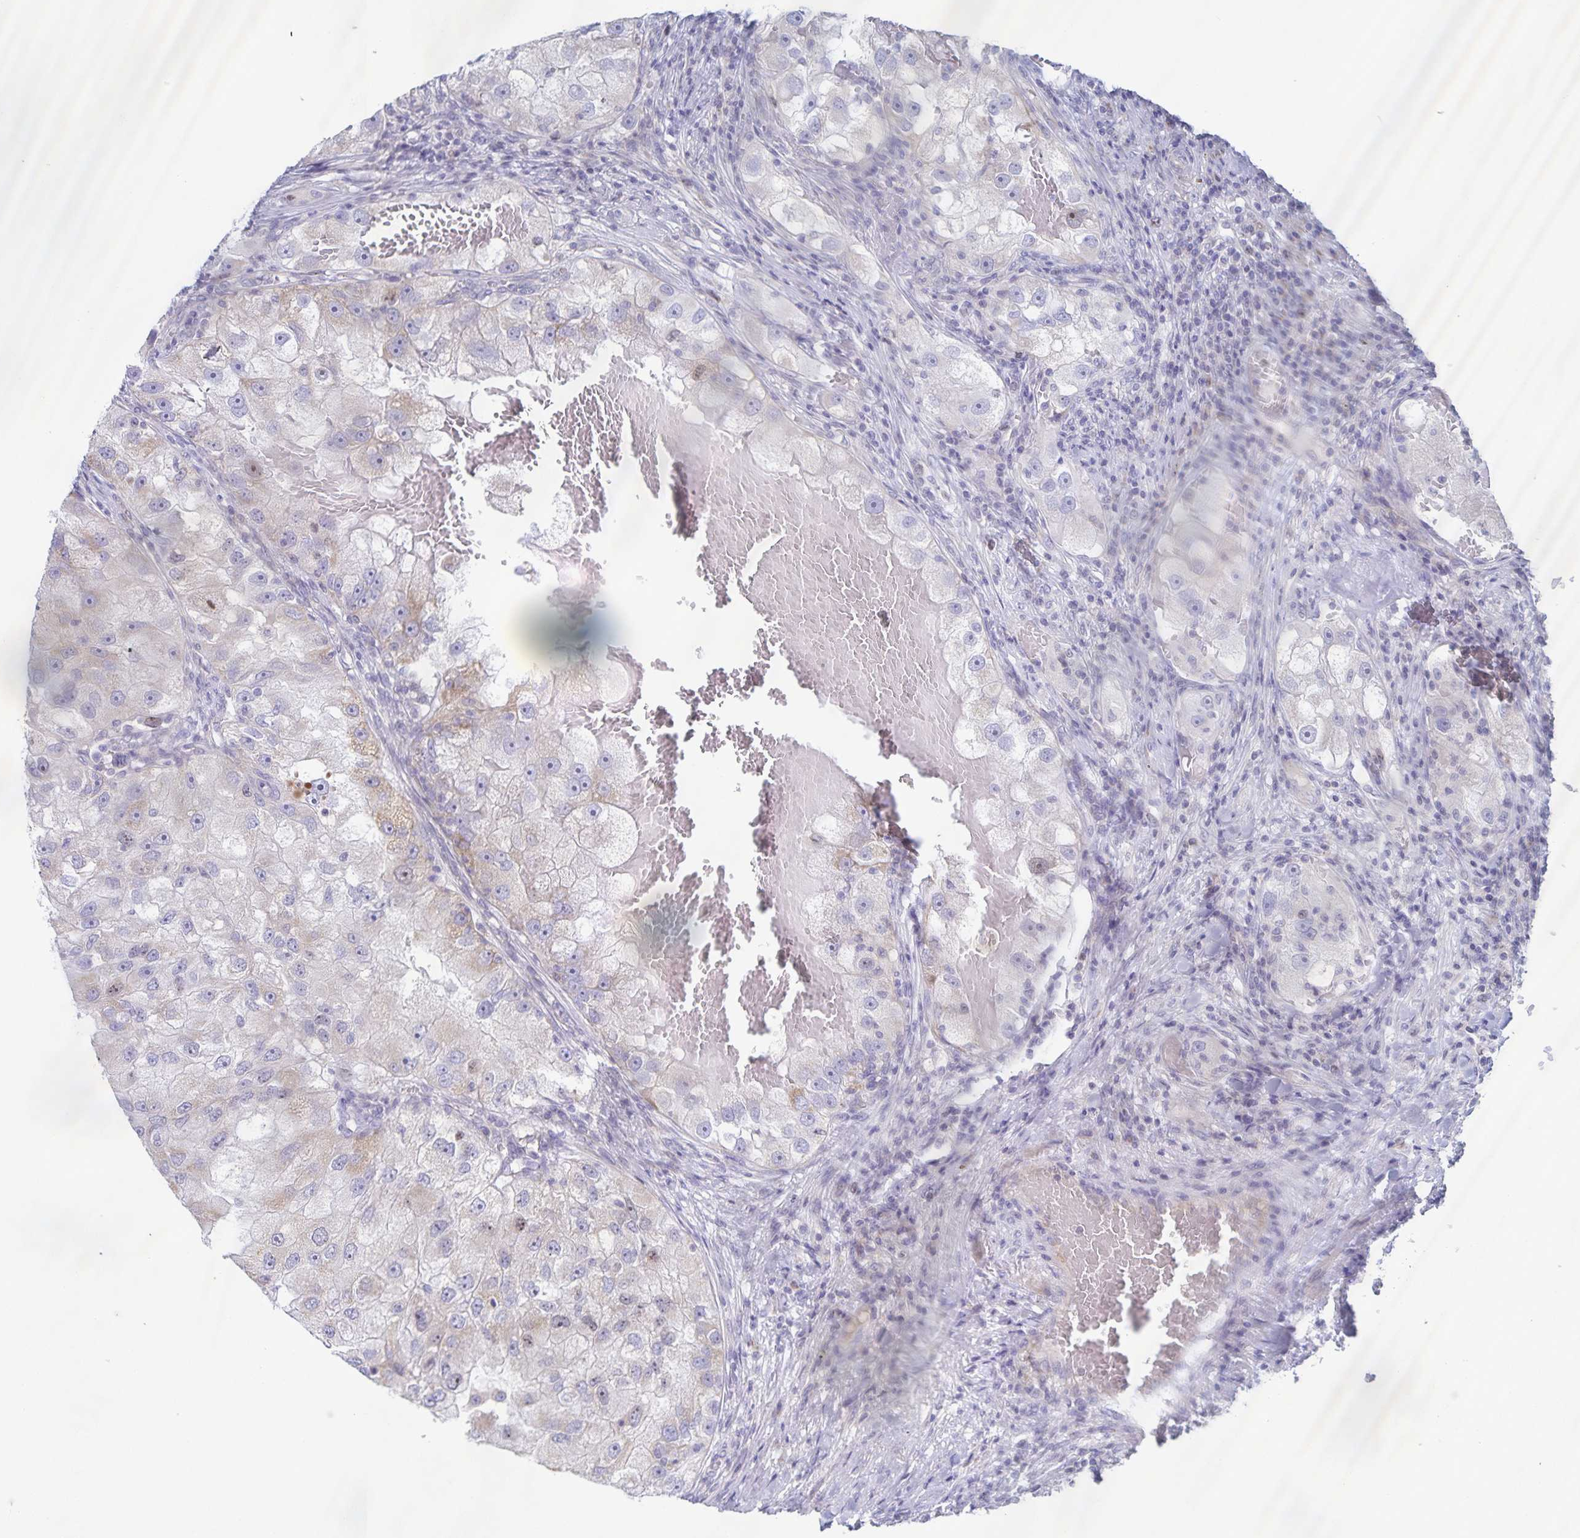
{"staining": {"intensity": "weak", "quantity": "<25%", "location": "cytoplasmic/membranous"}, "tissue": "renal cancer", "cell_type": "Tumor cells", "image_type": "cancer", "snomed": [{"axis": "morphology", "description": "Adenocarcinoma, NOS"}, {"axis": "topography", "description": "Kidney"}], "caption": "Micrograph shows no significant protein positivity in tumor cells of renal cancer (adenocarcinoma).", "gene": "CENPH", "patient": {"sex": "male", "age": 63}}